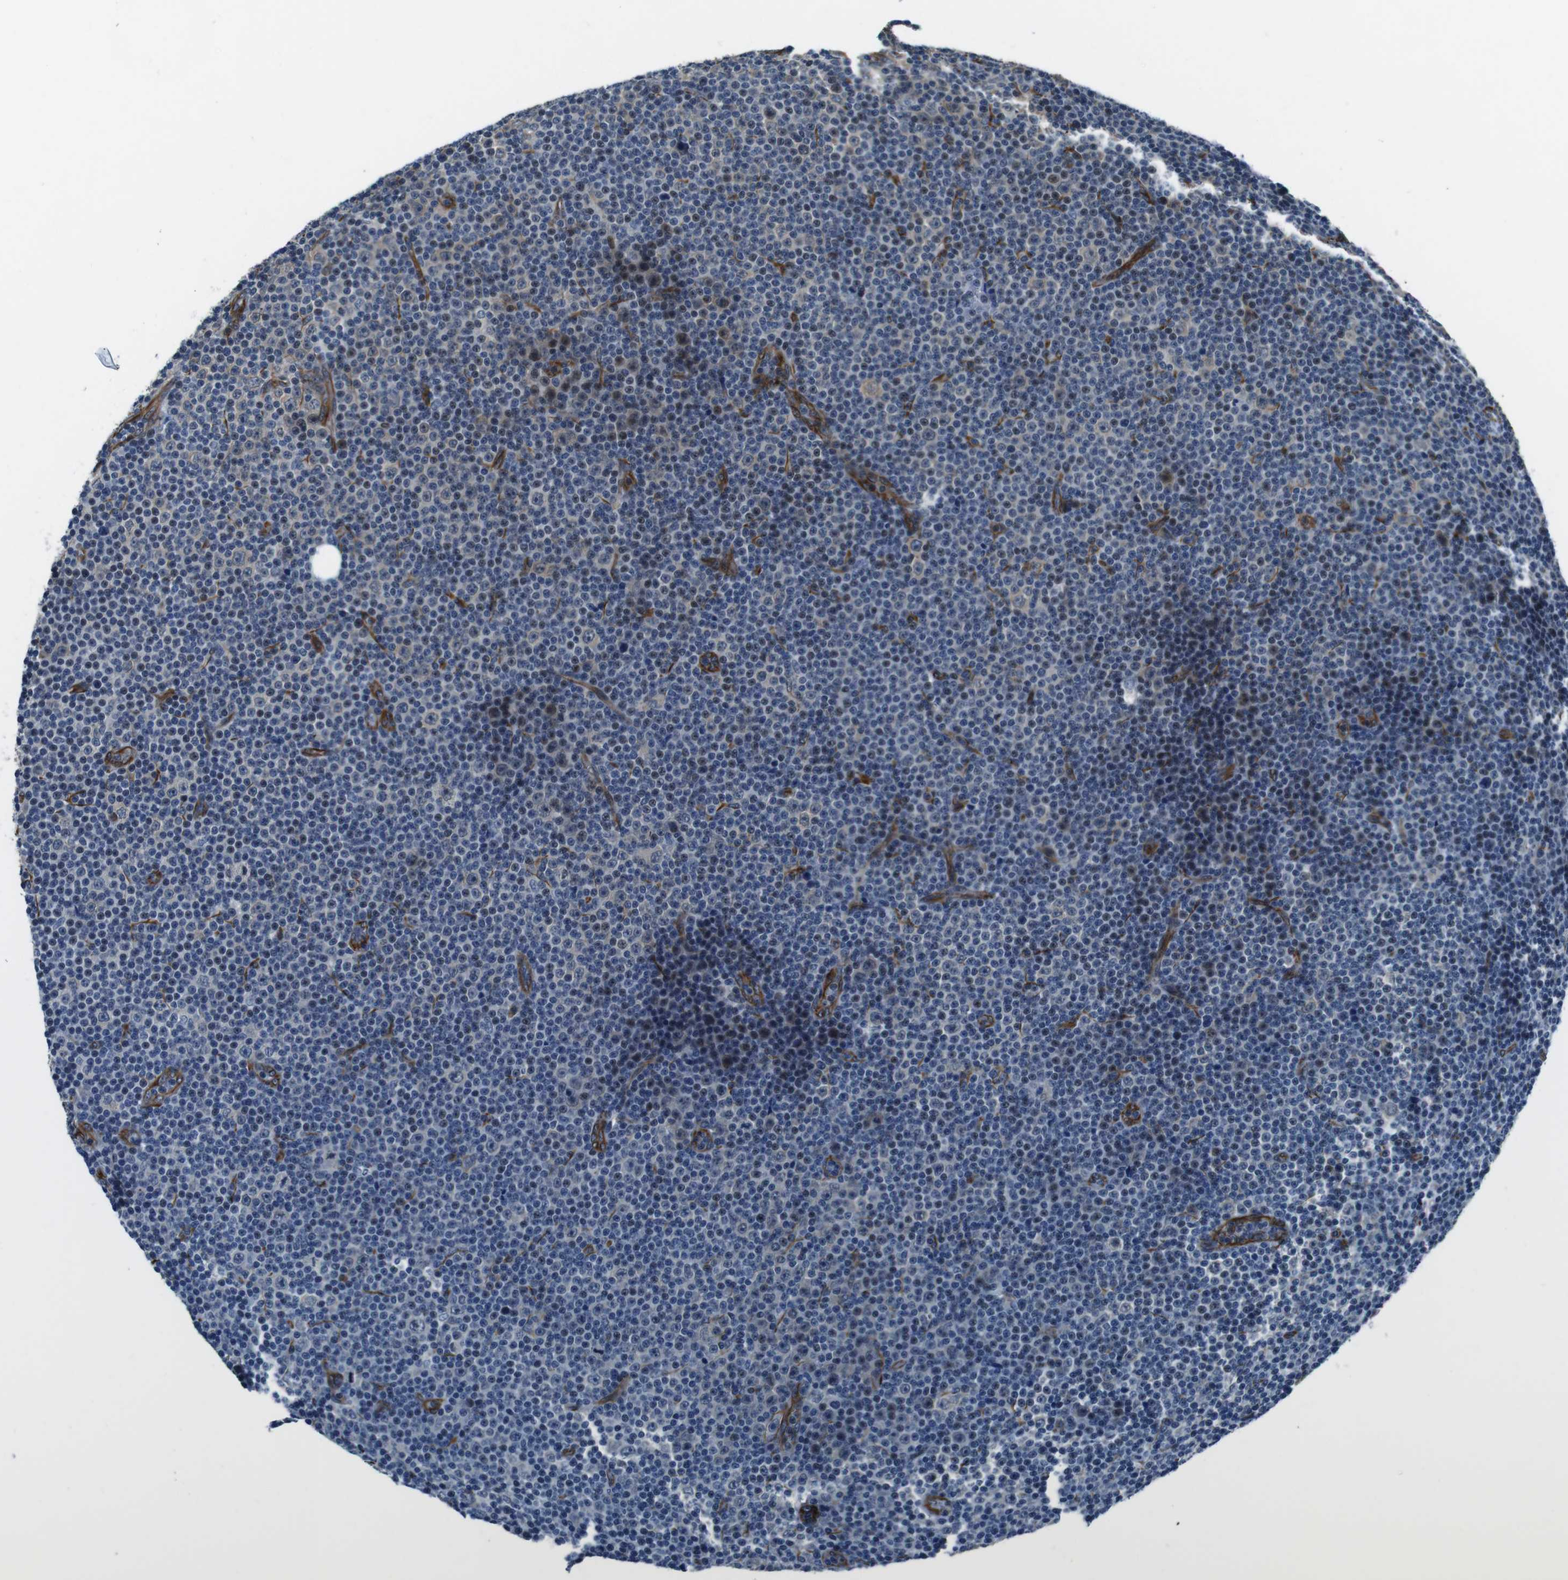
{"staining": {"intensity": "negative", "quantity": "none", "location": "none"}, "tissue": "lymphoma", "cell_type": "Tumor cells", "image_type": "cancer", "snomed": [{"axis": "morphology", "description": "Malignant lymphoma, non-Hodgkin's type, Low grade"}, {"axis": "topography", "description": "Lymph node"}], "caption": "A high-resolution image shows immunohistochemistry (IHC) staining of lymphoma, which displays no significant positivity in tumor cells.", "gene": "LRRC49", "patient": {"sex": "female", "age": 67}}